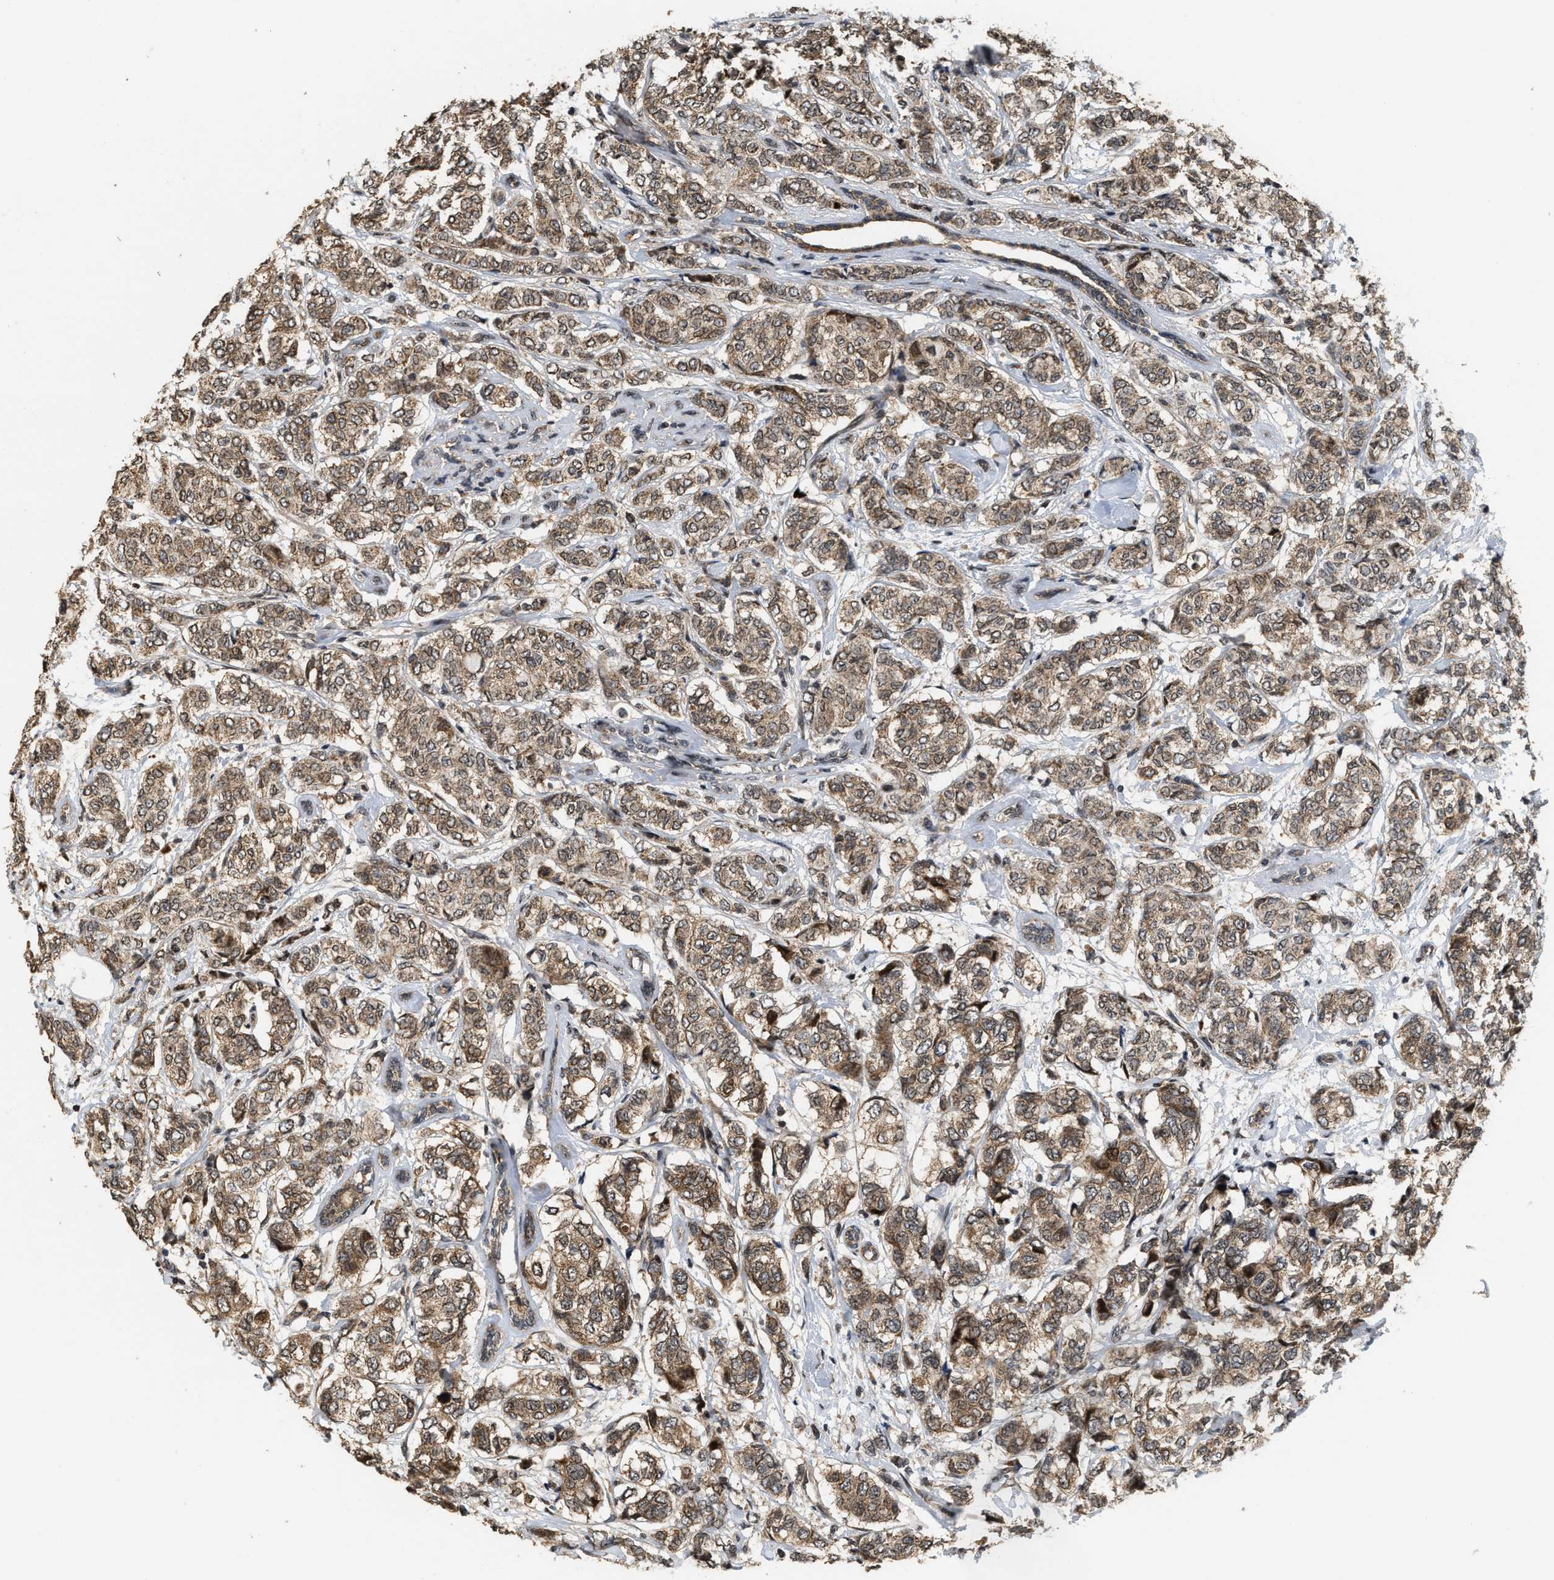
{"staining": {"intensity": "moderate", "quantity": ">75%", "location": "cytoplasmic/membranous,nuclear"}, "tissue": "breast cancer", "cell_type": "Tumor cells", "image_type": "cancer", "snomed": [{"axis": "morphology", "description": "Lobular carcinoma"}, {"axis": "topography", "description": "Breast"}], "caption": "Immunohistochemical staining of breast cancer (lobular carcinoma) shows medium levels of moderate cytoplasmic/membranous and nuclear protein positivity in about >75% of tumor cells. The staining is performed using DAB (3,3'-diaminobenzidine) brown chromogen to label protein expression. The nuclei are counter-stained blue using hematoxylin.", "gene": "ELP2", "patient": {"sex": "female", "age": 60}}